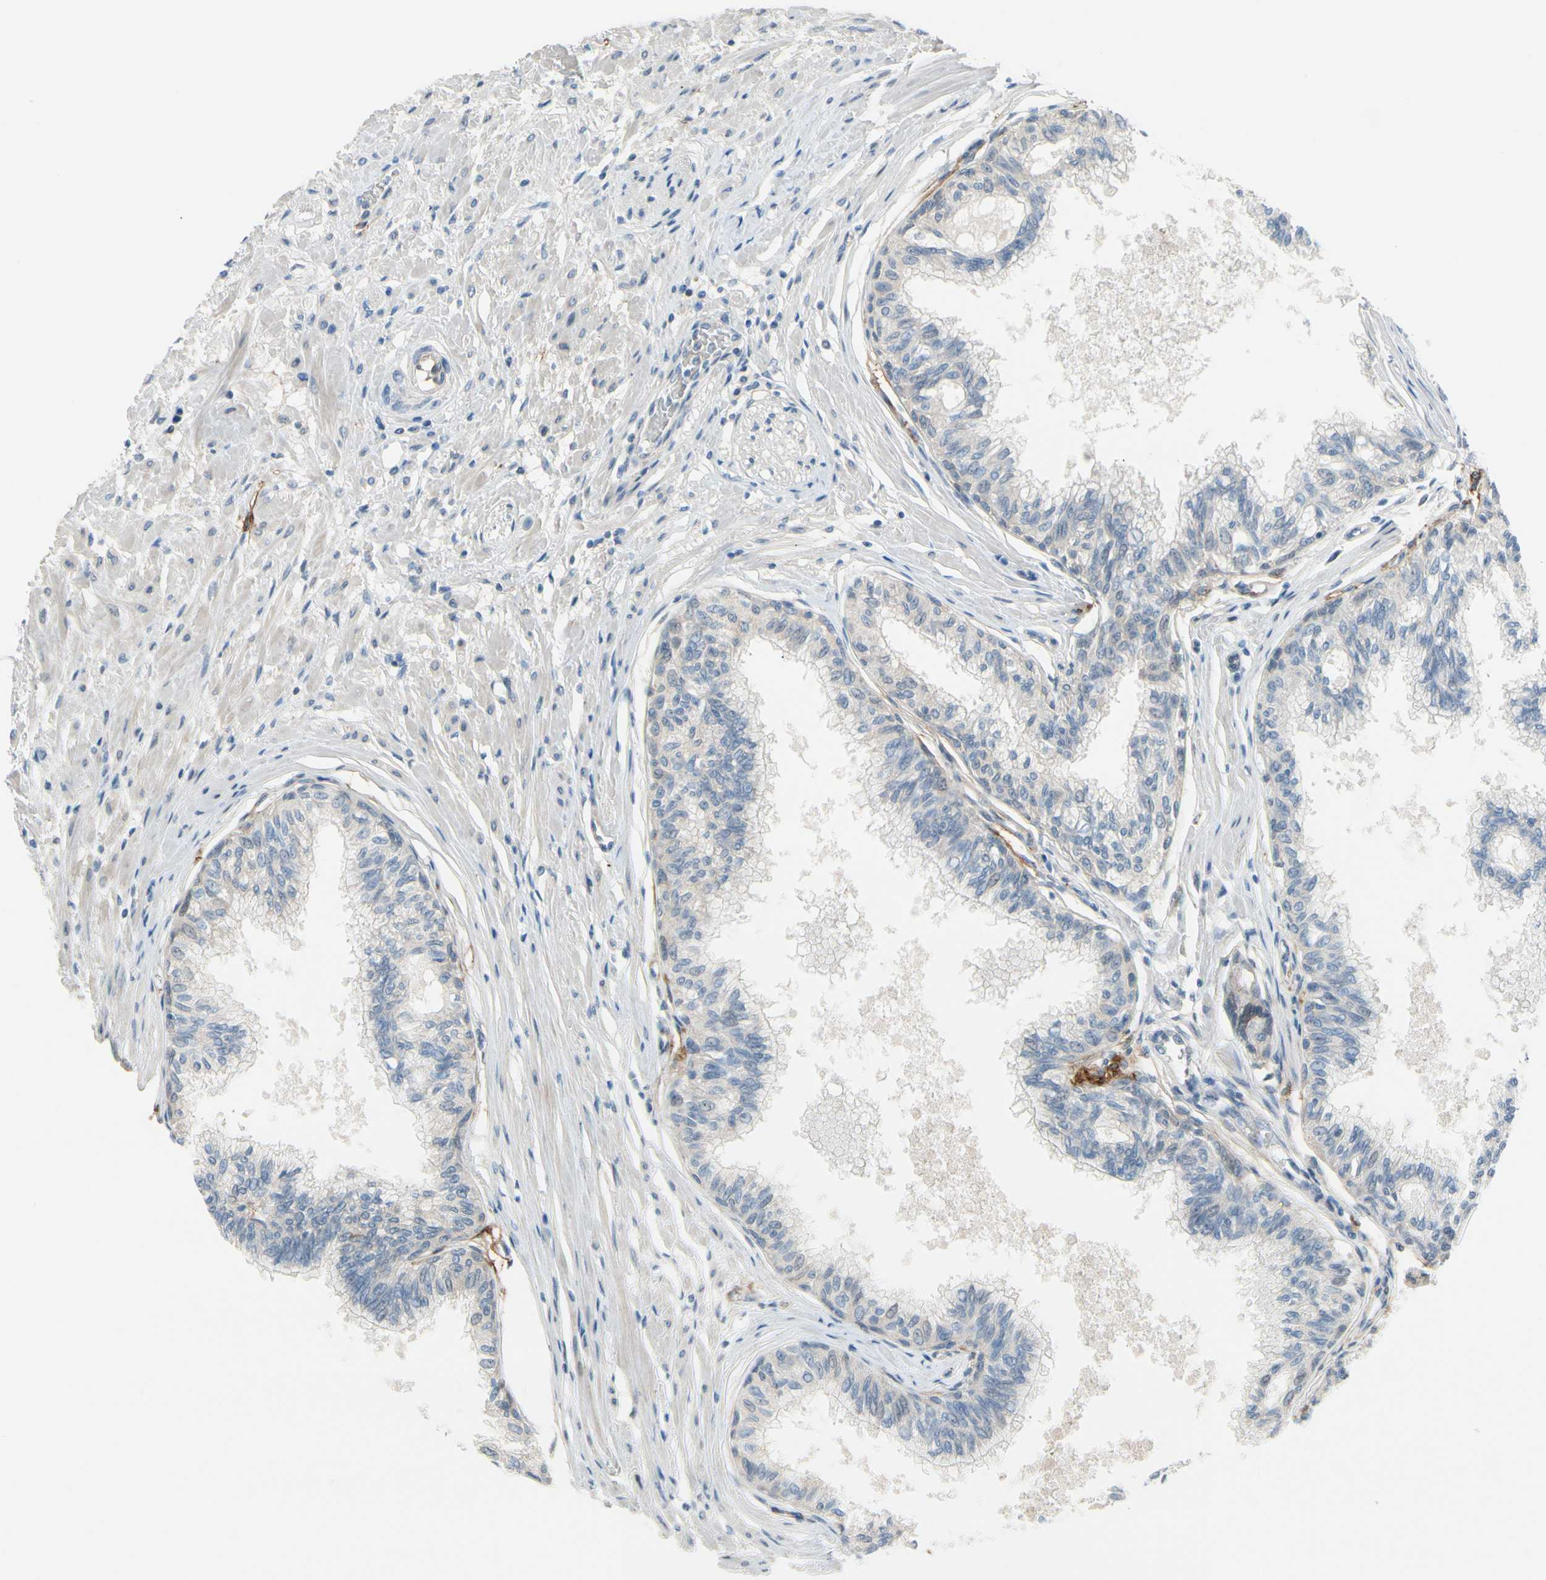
{"staining": {"intensity": "negative", "quantity": "none", "location": "none"}, "tissue": "prostate", "cell_type": "Glandular cells", "image_type": "normal", "snomed": [{"axis": "morphology", "description": "Normal tissue, NOS"}, {"axis": "topography", "description": "Prostate"}, {"axis": "topography", "description": "Seminal veicle"}], "caption": "A micrograph of human prostate is negative for staining in glandular cells. Brightfield microscopy of immunohistochemistry (IHC) stained with DAB (3,3'-diaminobenzidine) (brown) and hematoxylin (blue), captured at high magnification.", "gene": "CFAP36", "patient": {"sex": "male", "age": 60}}